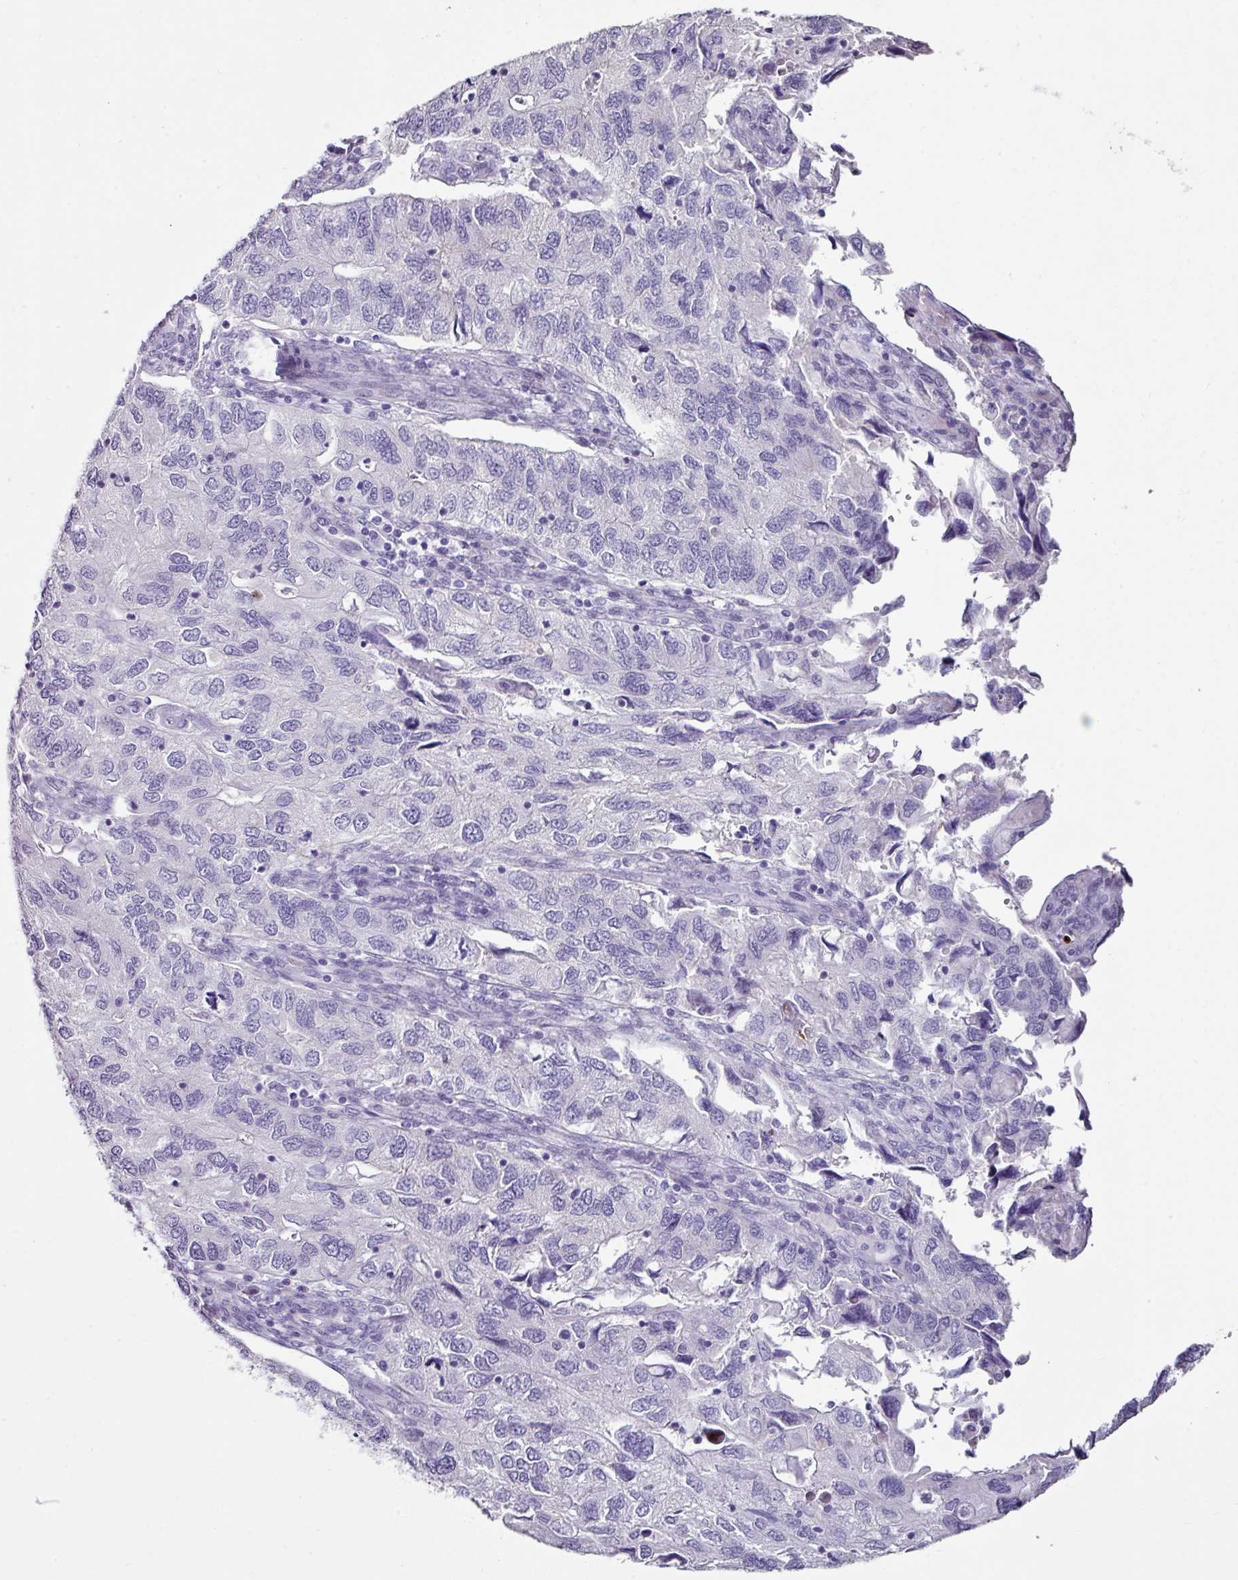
{"staining": {"intensity": "negative", "quantity": "none", "location": "none"}, "tissue": "endometrial cancer", "cell_type": "Tumor cells", "image_type": "cancer", "snomed": [{"axis": "morphology", "description": "Carcinoma, NOS"}, {"axis": "topography", "description": "Uterus"}], "caption": "Endometrial carcinoma stained for a protein using immunohistochemistry (IHC) reveals no staining tumor cells.", "gene": "TRA2A", "patient": {"sex": "female", "age": 76}}